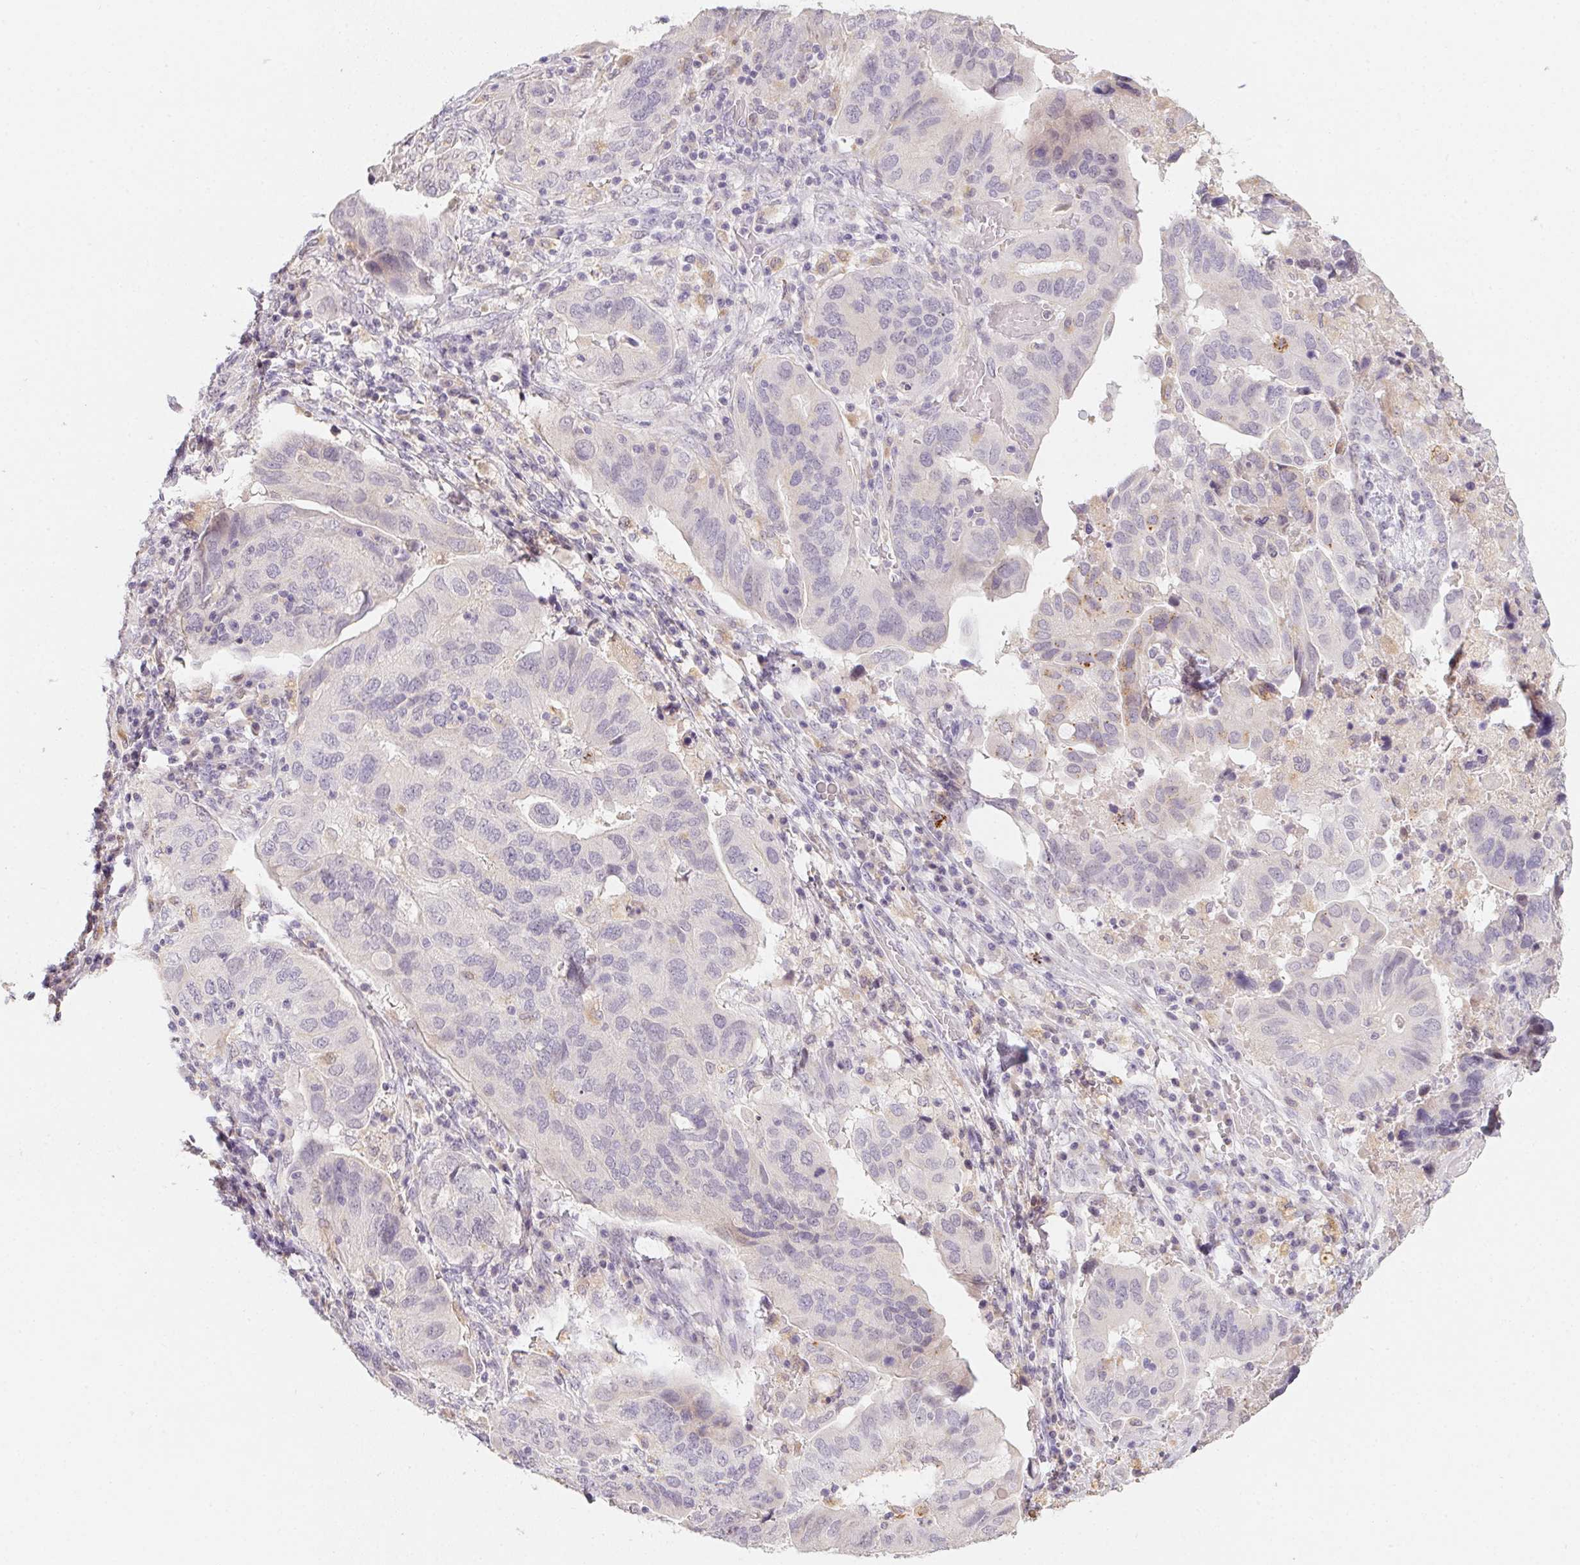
{"staining": {"intensity": "negative", "quantity": "none", "location": "none"}, "tissue": "ovarian cancer", "cell_type": "Tumor cells", "image_type": "cancer", "snomed": [{"axis": "morphology", "description": "Cystadenocarcinoma, serous, NOS"}, {"axis": "topography", "description": "Ovary"}], "caption": "Protein analysis of ovarian serous cystadenocarcinoma exhibits no significant staining in tumor cells.", "gene": "SLC6A18", "patient": {"sex": "female", "age": 79}}